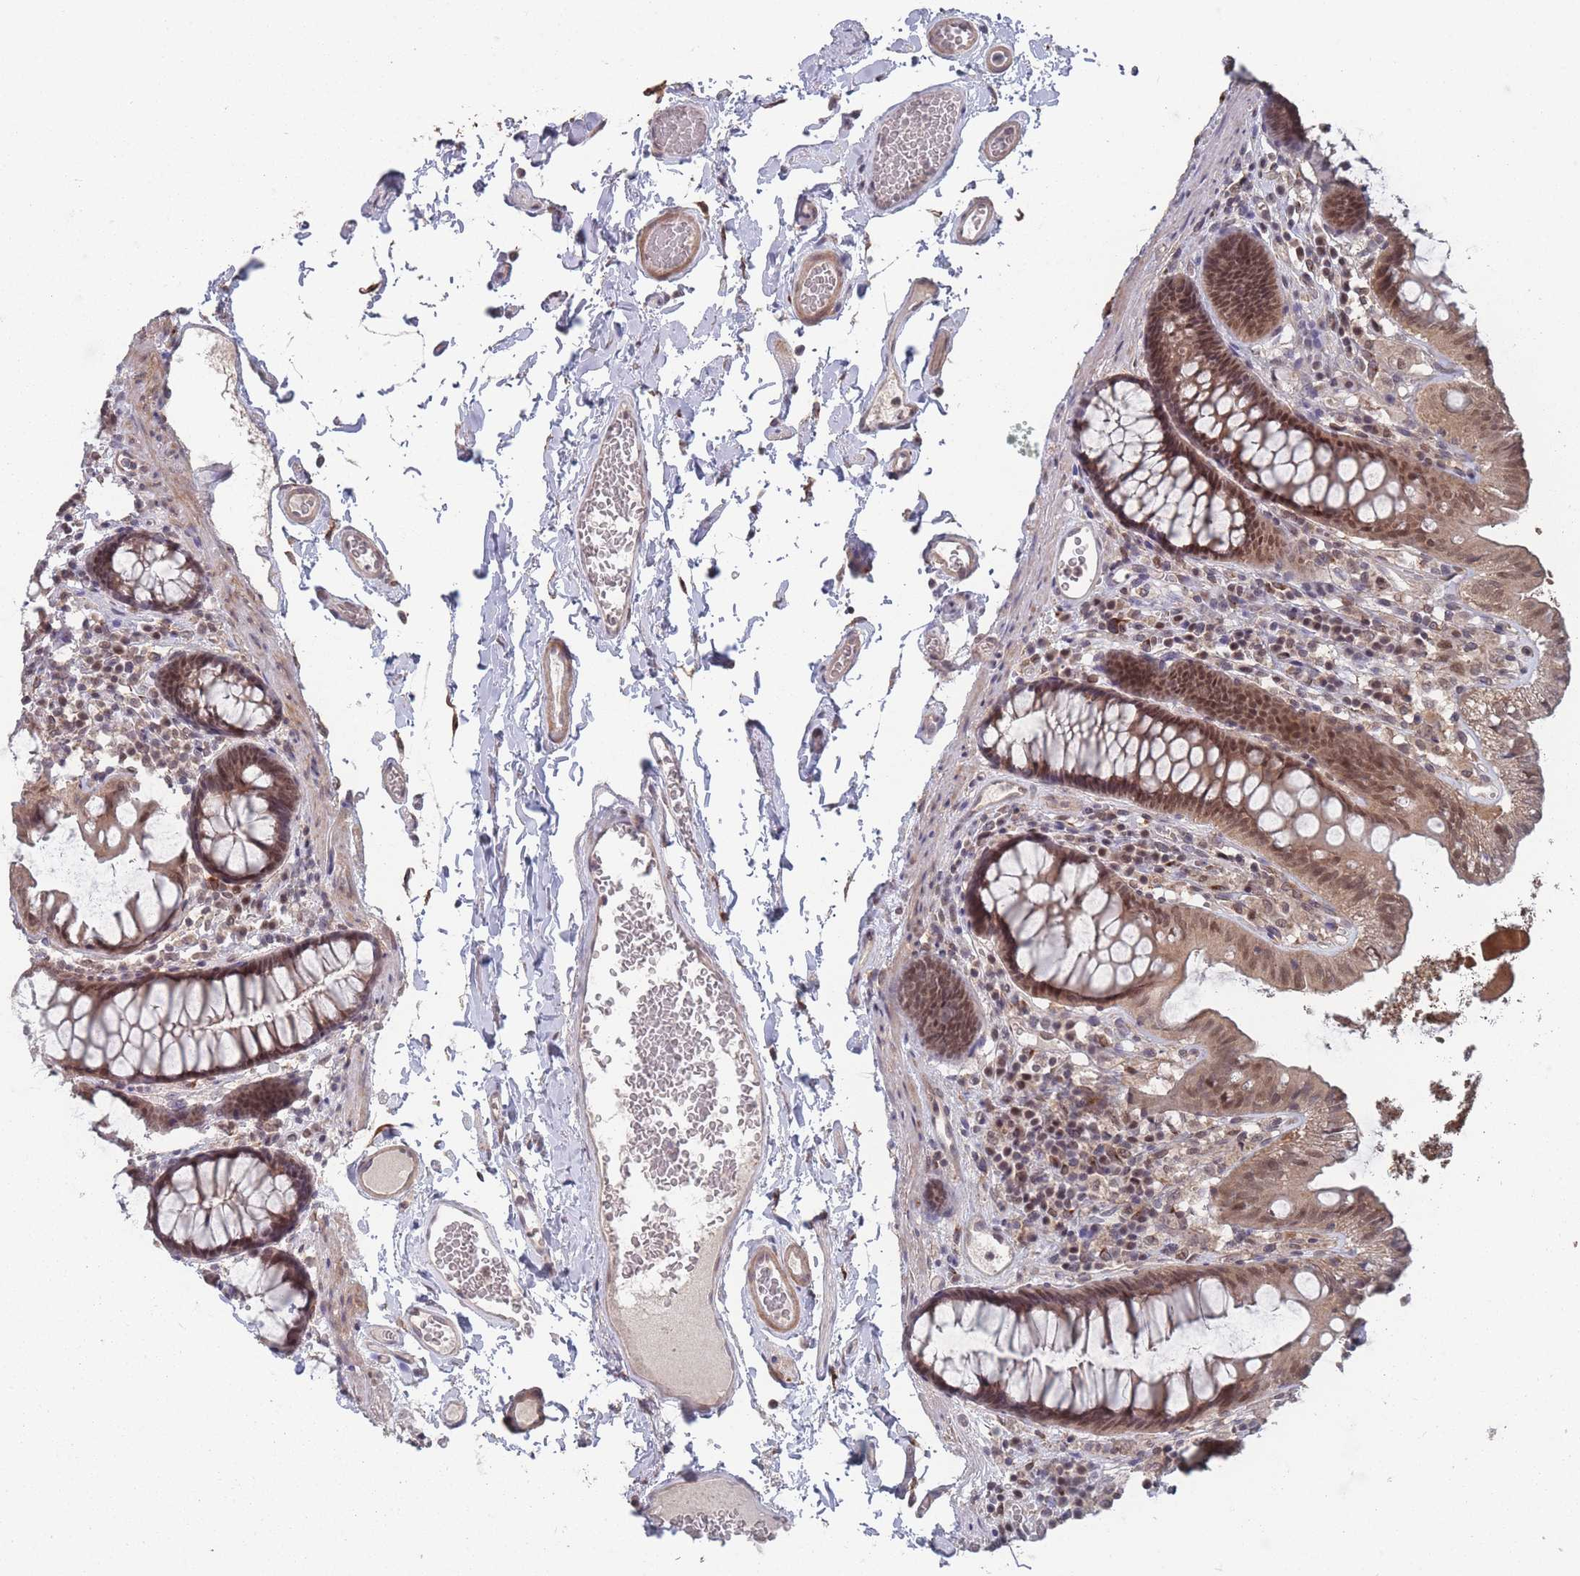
{"staining": {"intensity": "moderate", "quantity": ">75%", "location": "cytoplasmic/membranous,nuclear"}, "tissue": "colon", "cell_type": "Endothelial cells", "image_type": "normal", "snomed": [{"axis": "morphology", "description": "Normal tissue, NOS"}, {"axis": "topography", "description": "Colon"}], "caption": "Endothelial cells reveal moderate cytoplasmic/membranous,nuclear staining in about >75% of cells in normal colon.", "gene": "CNTRL", "patient": {"sex": "male", "age": 84}}